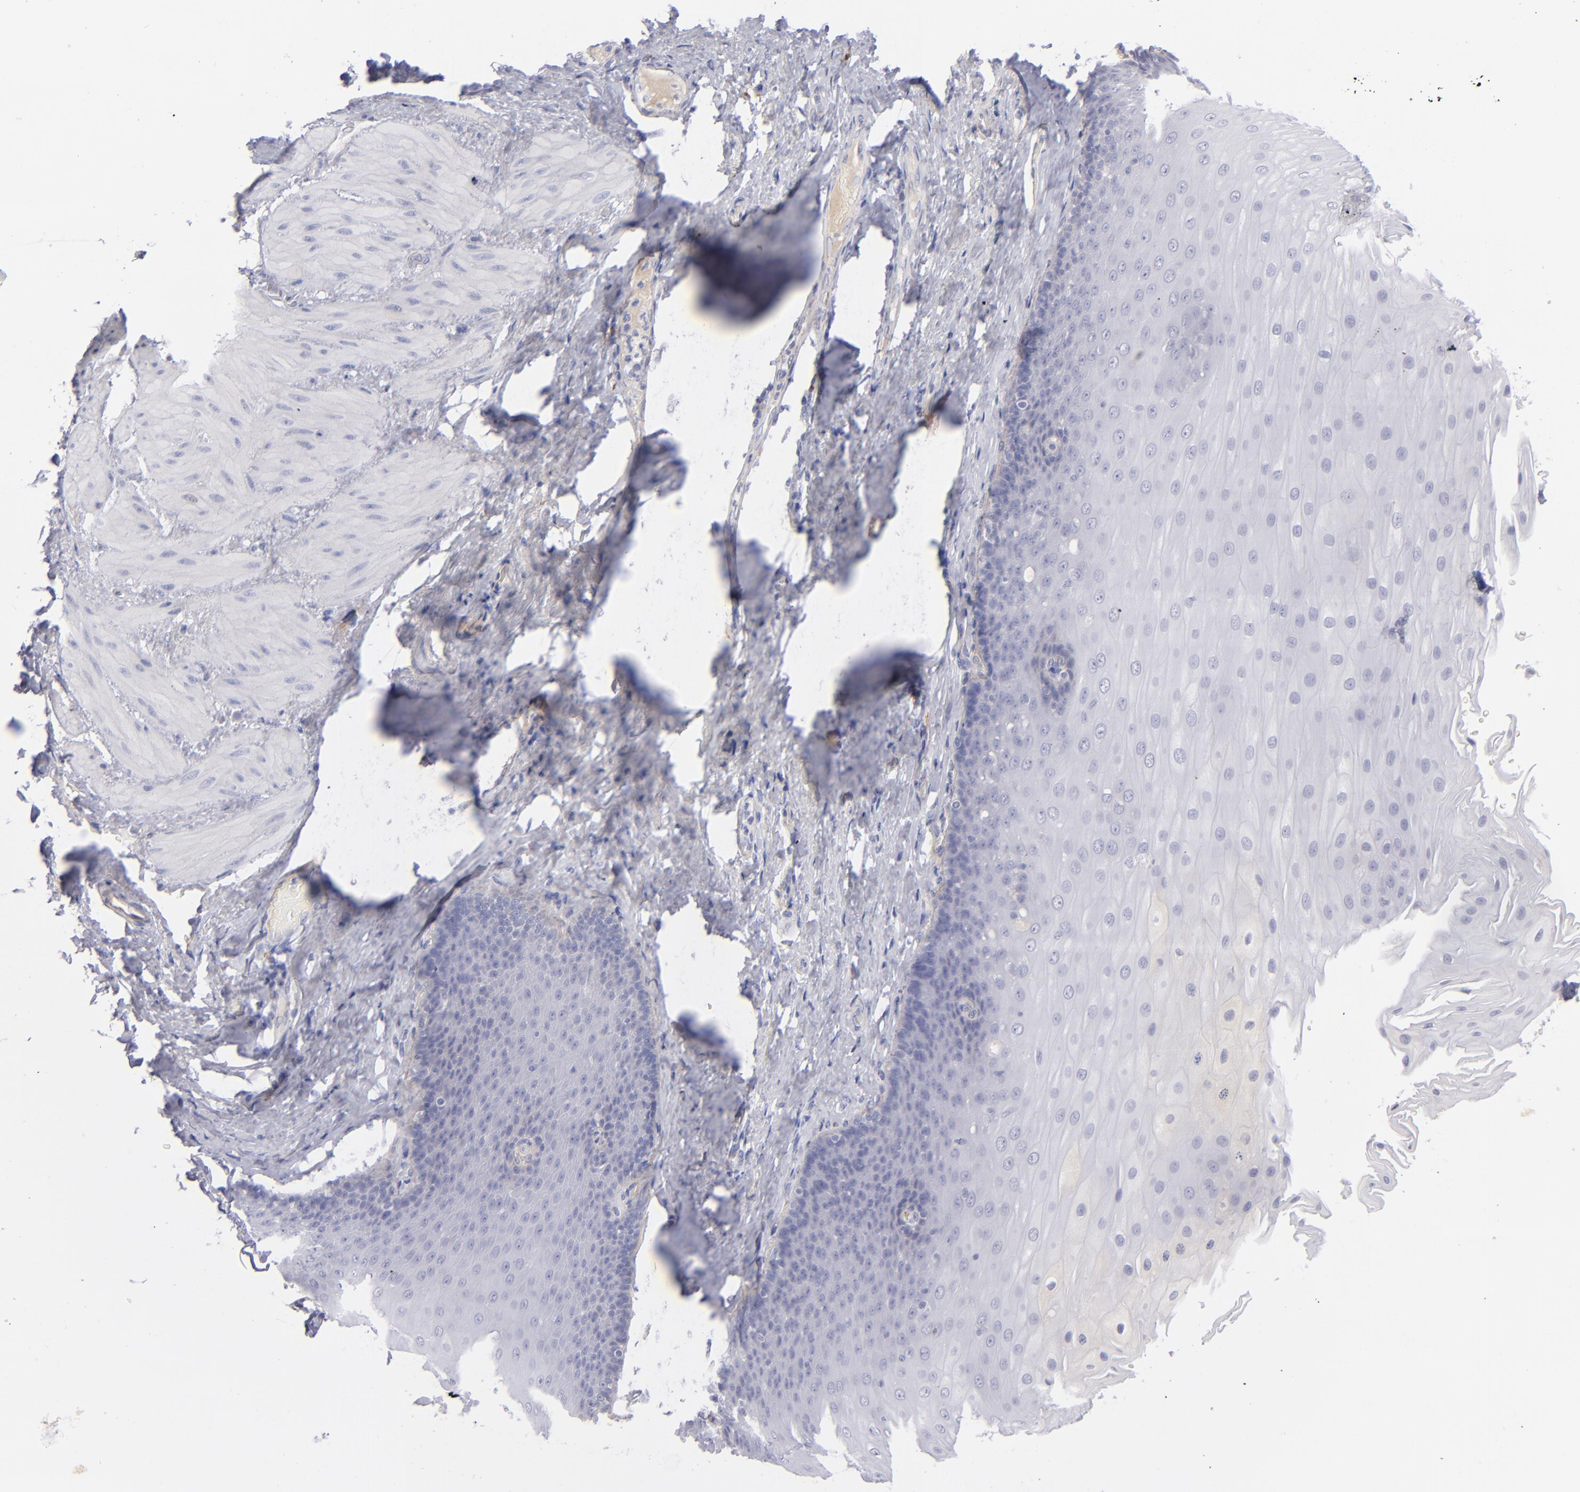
{"staining": {"intensity": "negative", "quantity": "none", "location": "none"}, "tissue": "esophagus", "cell_type": "Squamous epithelial cells", "image_type": "normal", "snomed": [{"axis": "morphology", "description": "Normal tissue, NOS"}, {"axis": "topography", "description": "Esophagus"}], "caption": "Immunohistochemical staining of unremarkable human esophagus reveals no significant expression in squamous epithelial cells.", "gene": "ITGB4", "patient": {"sex": "male", "age": 62}}